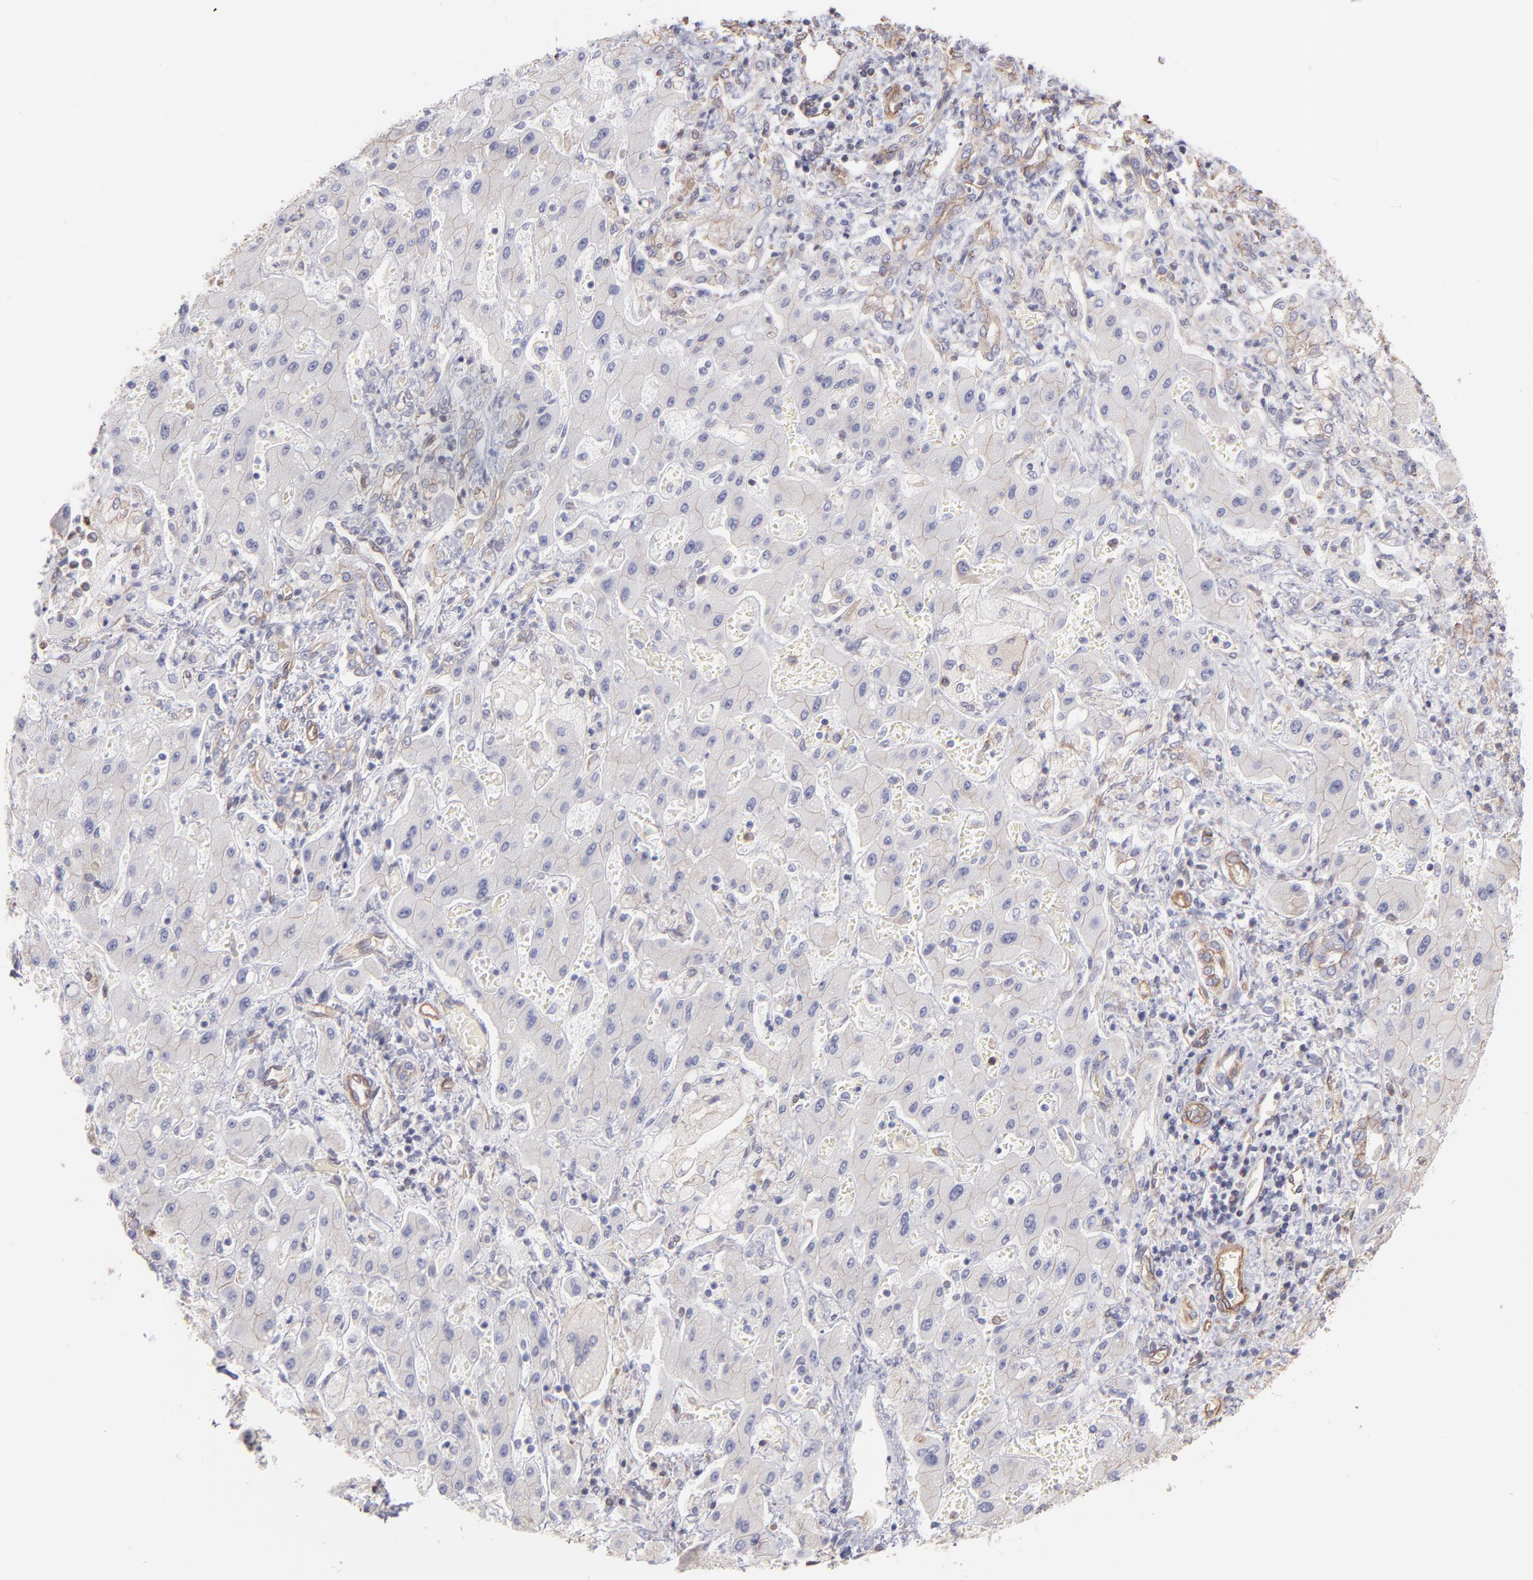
{"staining": {"intensity": "negative", "quantity": "none", "location": "none"}, "tissue": "liver cancer", "cell_type": "Tumor cells", "image_type": "cancer", "snomed": [{"axis": "morphology", "description": "Cholangiocarcinoma"}, {"axis": "topography", "description": "Liver"}], "caption": "Tumor cells show no significant positivity in cholangiocarcinoma (liver).", "gene": "PLEC", "patient": {"sex": "male", "age": 50}}